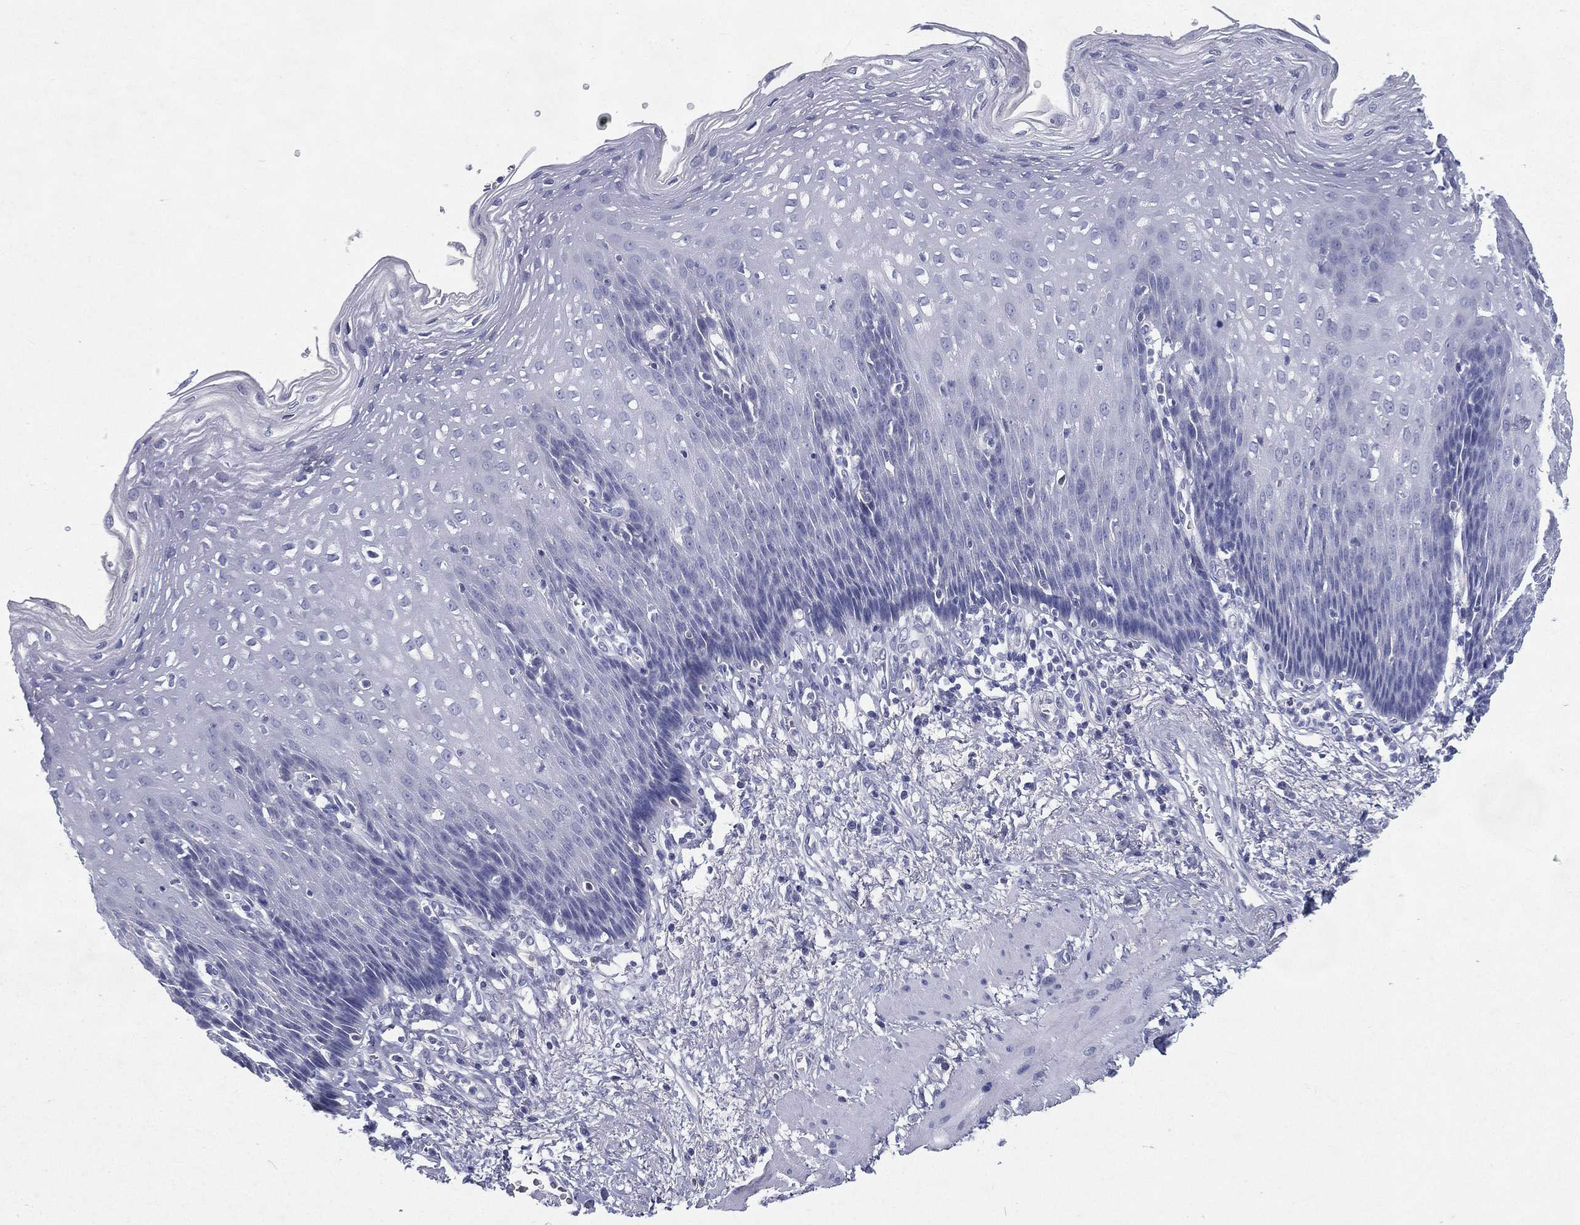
{"staining": {"intensity": "negative", "quantity": "none", "location": "none"}, "tissue": "esophagus", "cell_type": "Squamous epithelial cells", "image_type": "normal", "snomed": [{"axis": "morphology", "description": "Normal tissue, NOS"}, {"axis": "topography", "description": "Esophagus"}], "caption": "Immunohistochemistry photomicrograph of benign esophagus: esophagus stained with DAB reveals no significant protein staining in squamous epithelial cells.", "gene": "RGS13", "patient": {"sex": "male", "age": 57}}